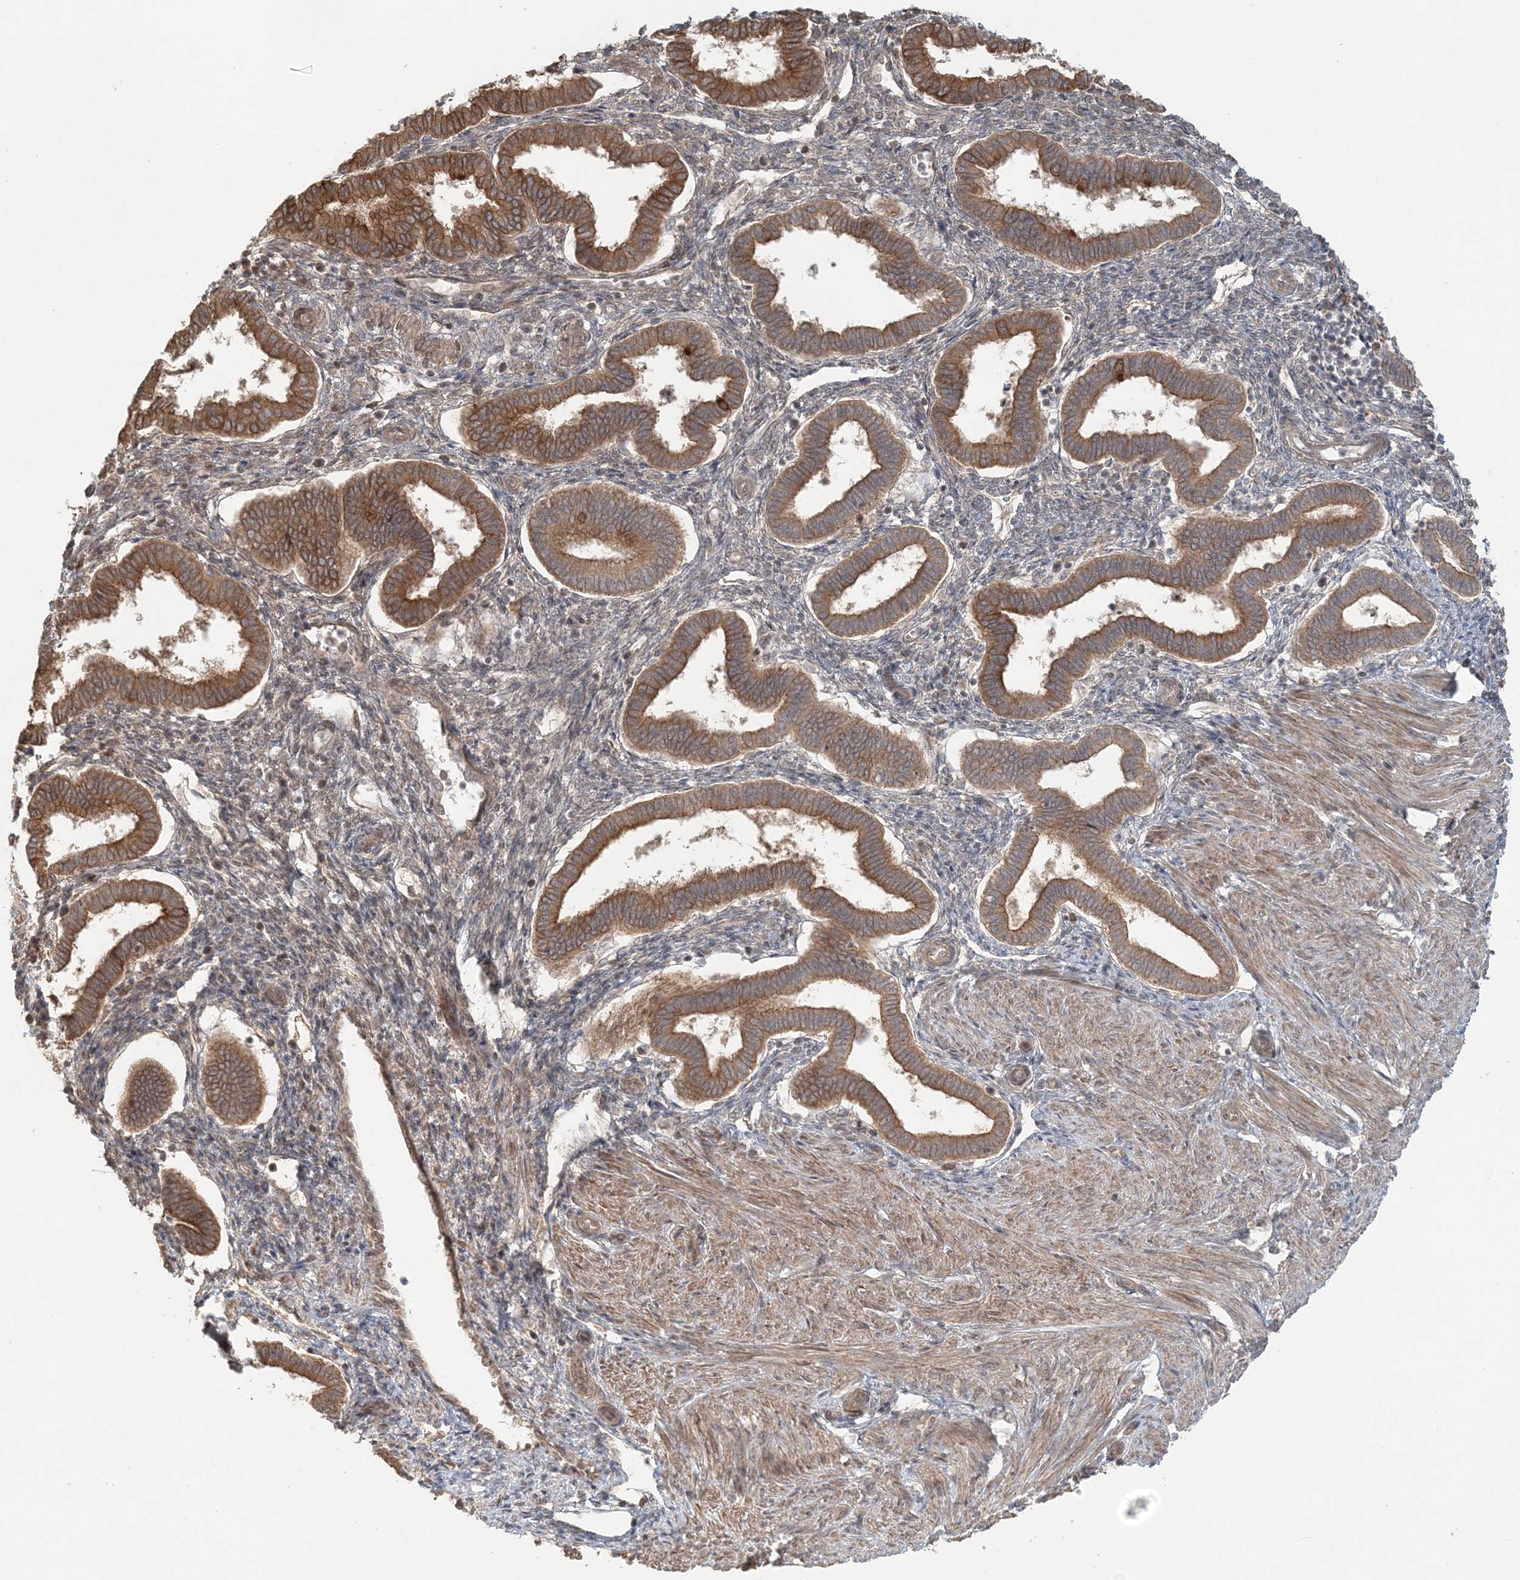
{"staining": {"intensity": "moderate", "quantity": "25%-75%", "location": "cytoplasmic/membranous,nuclear"}, "tissue": "endometrium", "cell_type": "Cells in endometrial stroma", "image_type": "normal", "snomed": [{"axis": "morphology", "description": "Normal tissue, NOS"}, {"axis": "topography", "description": "Endometrium"}], "caption": "Cells in endometrial stroma show medium levels of moderate cytoplasmic/membranous,nuclear expression in about 25%-75% of cells in unremarkable endometrium.", "gene": "KIAA0232", "patient": {"sex": "female", "age": 24}}